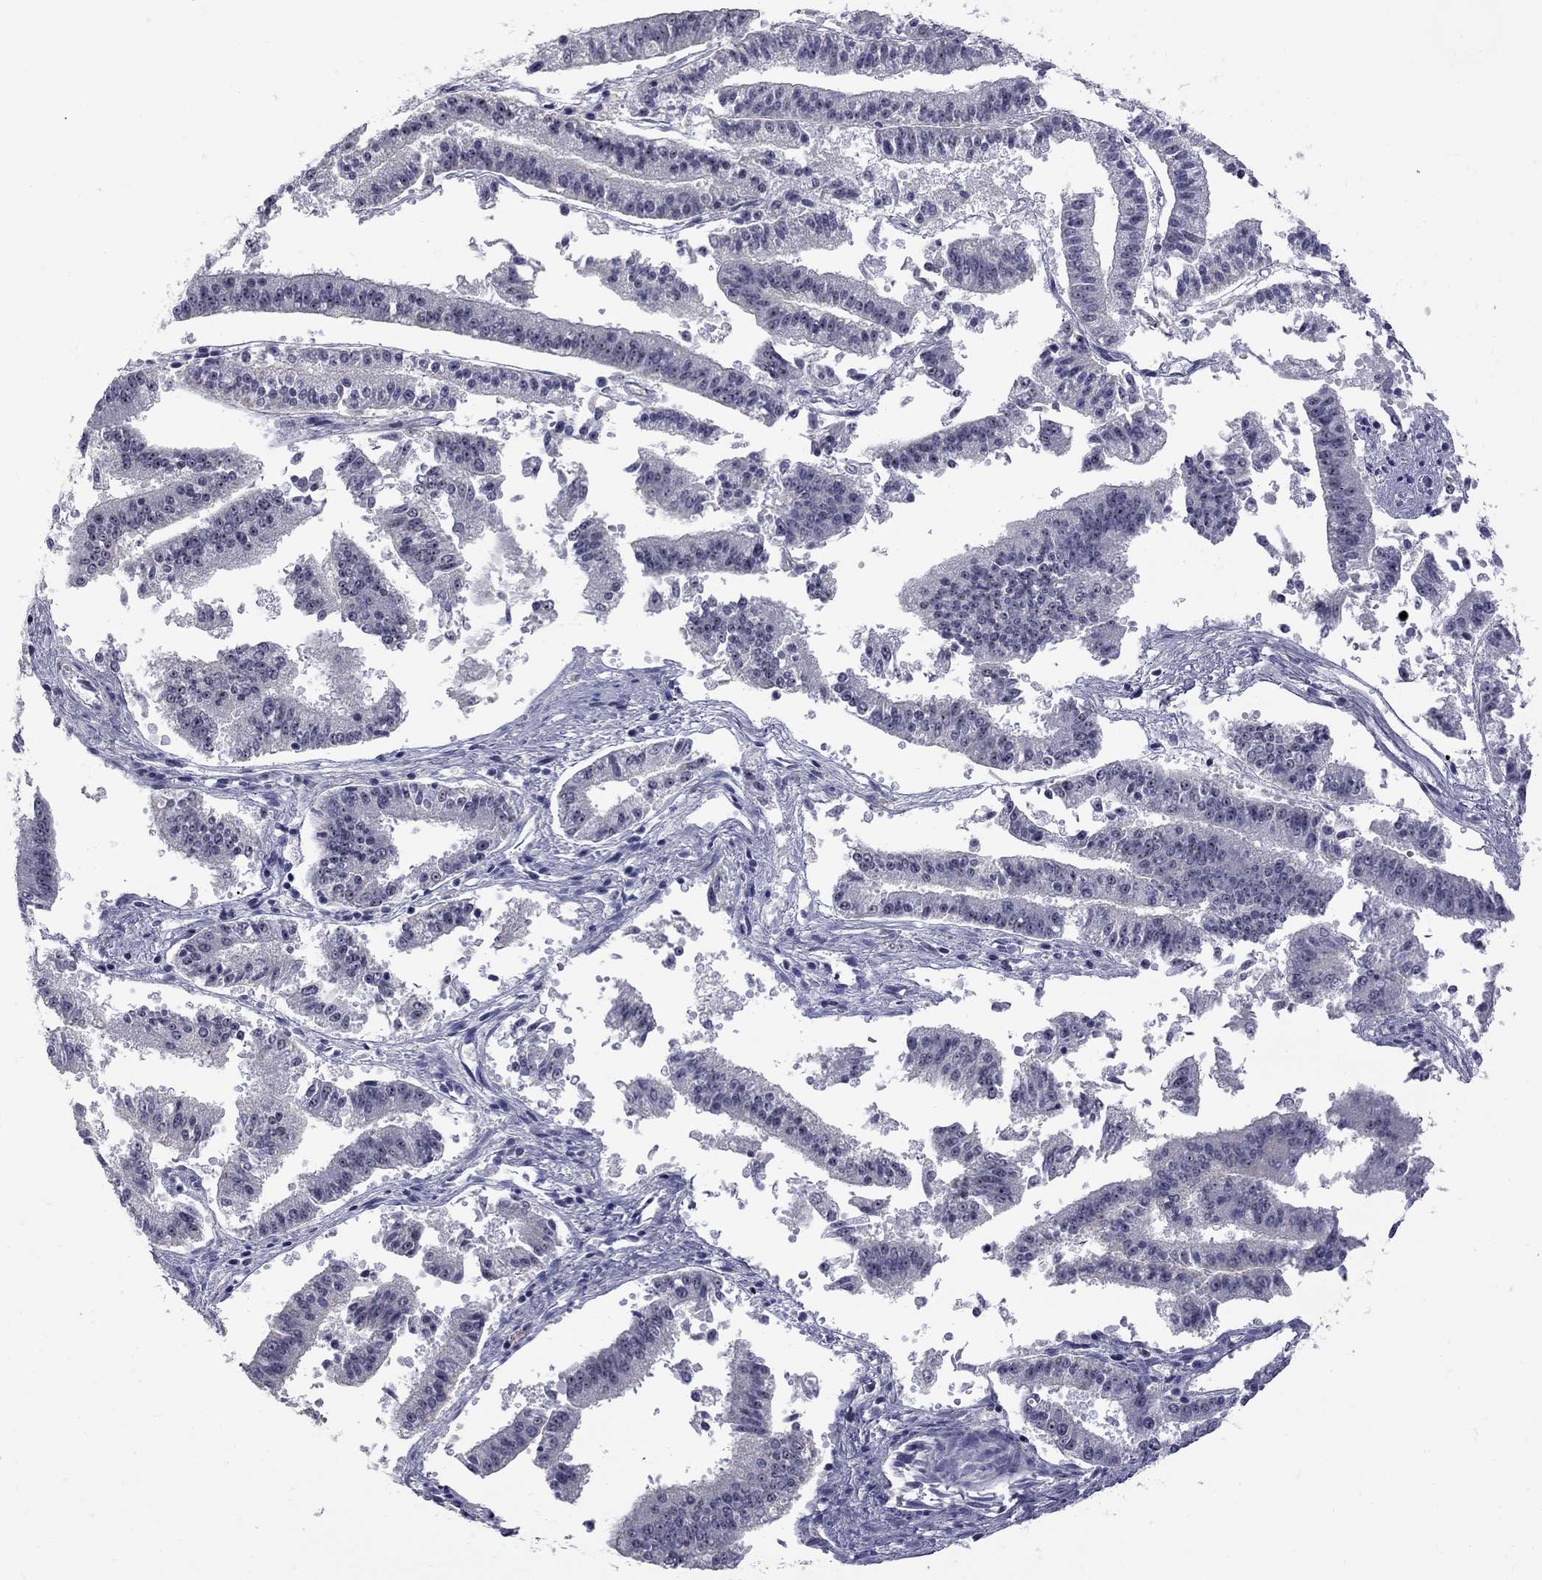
{"staining": {"intensity": "strong", "quantity": "25%-75%", "location": "nuclear"}, "tissue": "endometrial cancer", "cell_type": "Tumor cells", "image_type": "cancer", "snomed": [{"axis": "morphology", "description": "Adenocarcinoma, NOS"}, {"axis": "topography", "description": "Endometrium"}], "caption": "Endometrial adenocarcinoma stained with a brown dye demonstrates strong nuclear positive expression in approximately 25%-75% of tumor cells.", "gene": "GSG1L", "patient": {"sex": "female", "age": 66}}